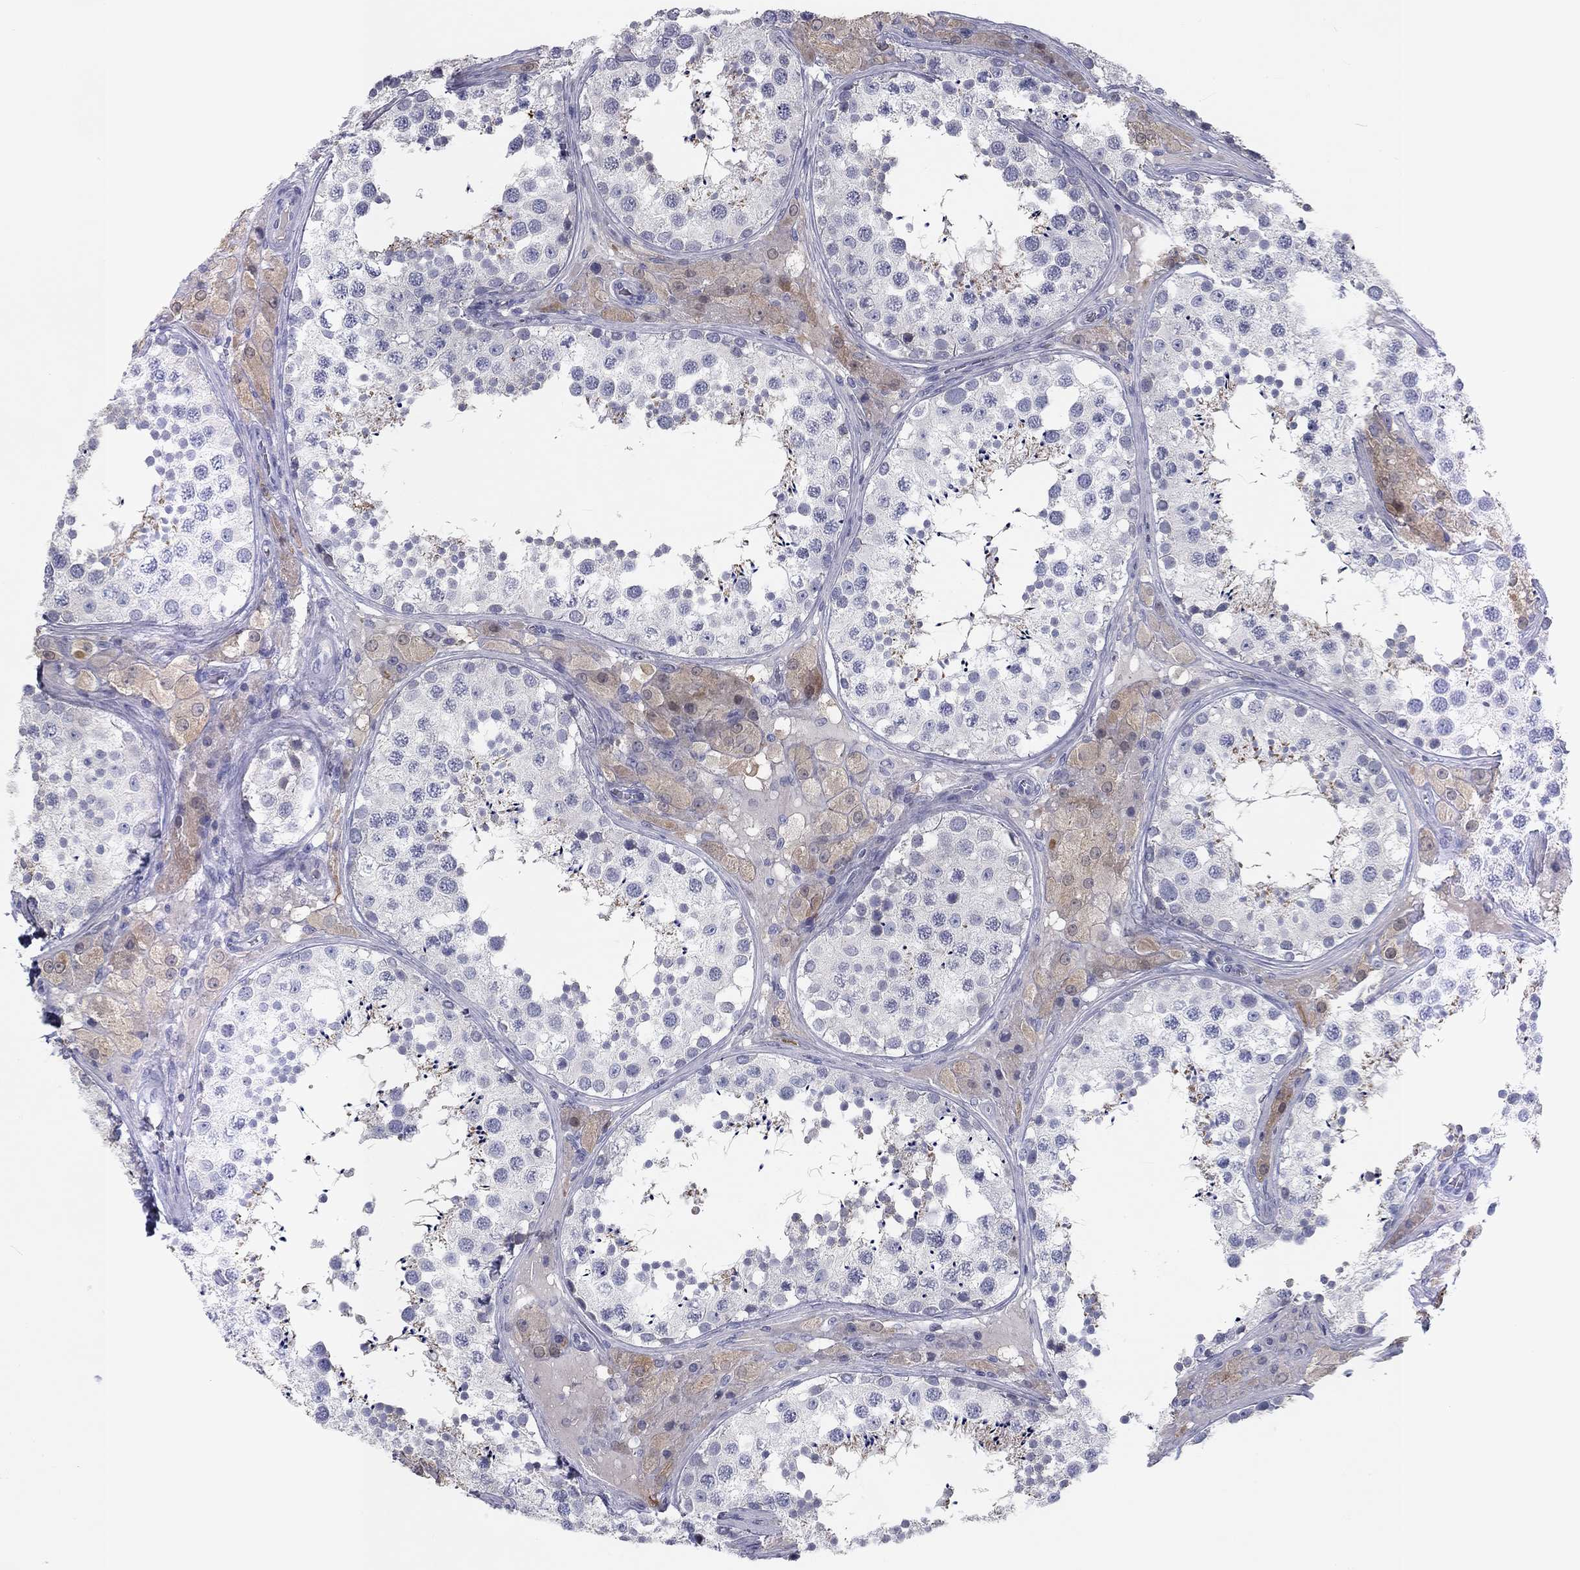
{"staining": {"intensity": "weak", "quantity": "<25%", "location": "cytoplasmic/membranous"}, "tissue": "testis", "cell_type": "Cells in seminiferous ducts", "image_type": "normal", "snomed": [{"axis": "morphology", "description": "Normal tissue, NOS"}, {"axis": "topography", "description": "Testis"}], "caption": "High power microscopy histopathology image of an immunohistochemistry (IHC) photomicrograph of unremarkable testis, revealing no significant expression in cells in seminiferous ducts. Nuclei are stained in blue.", "gene": "CALB1", "patient": {"sex": "male", "age": 34}}